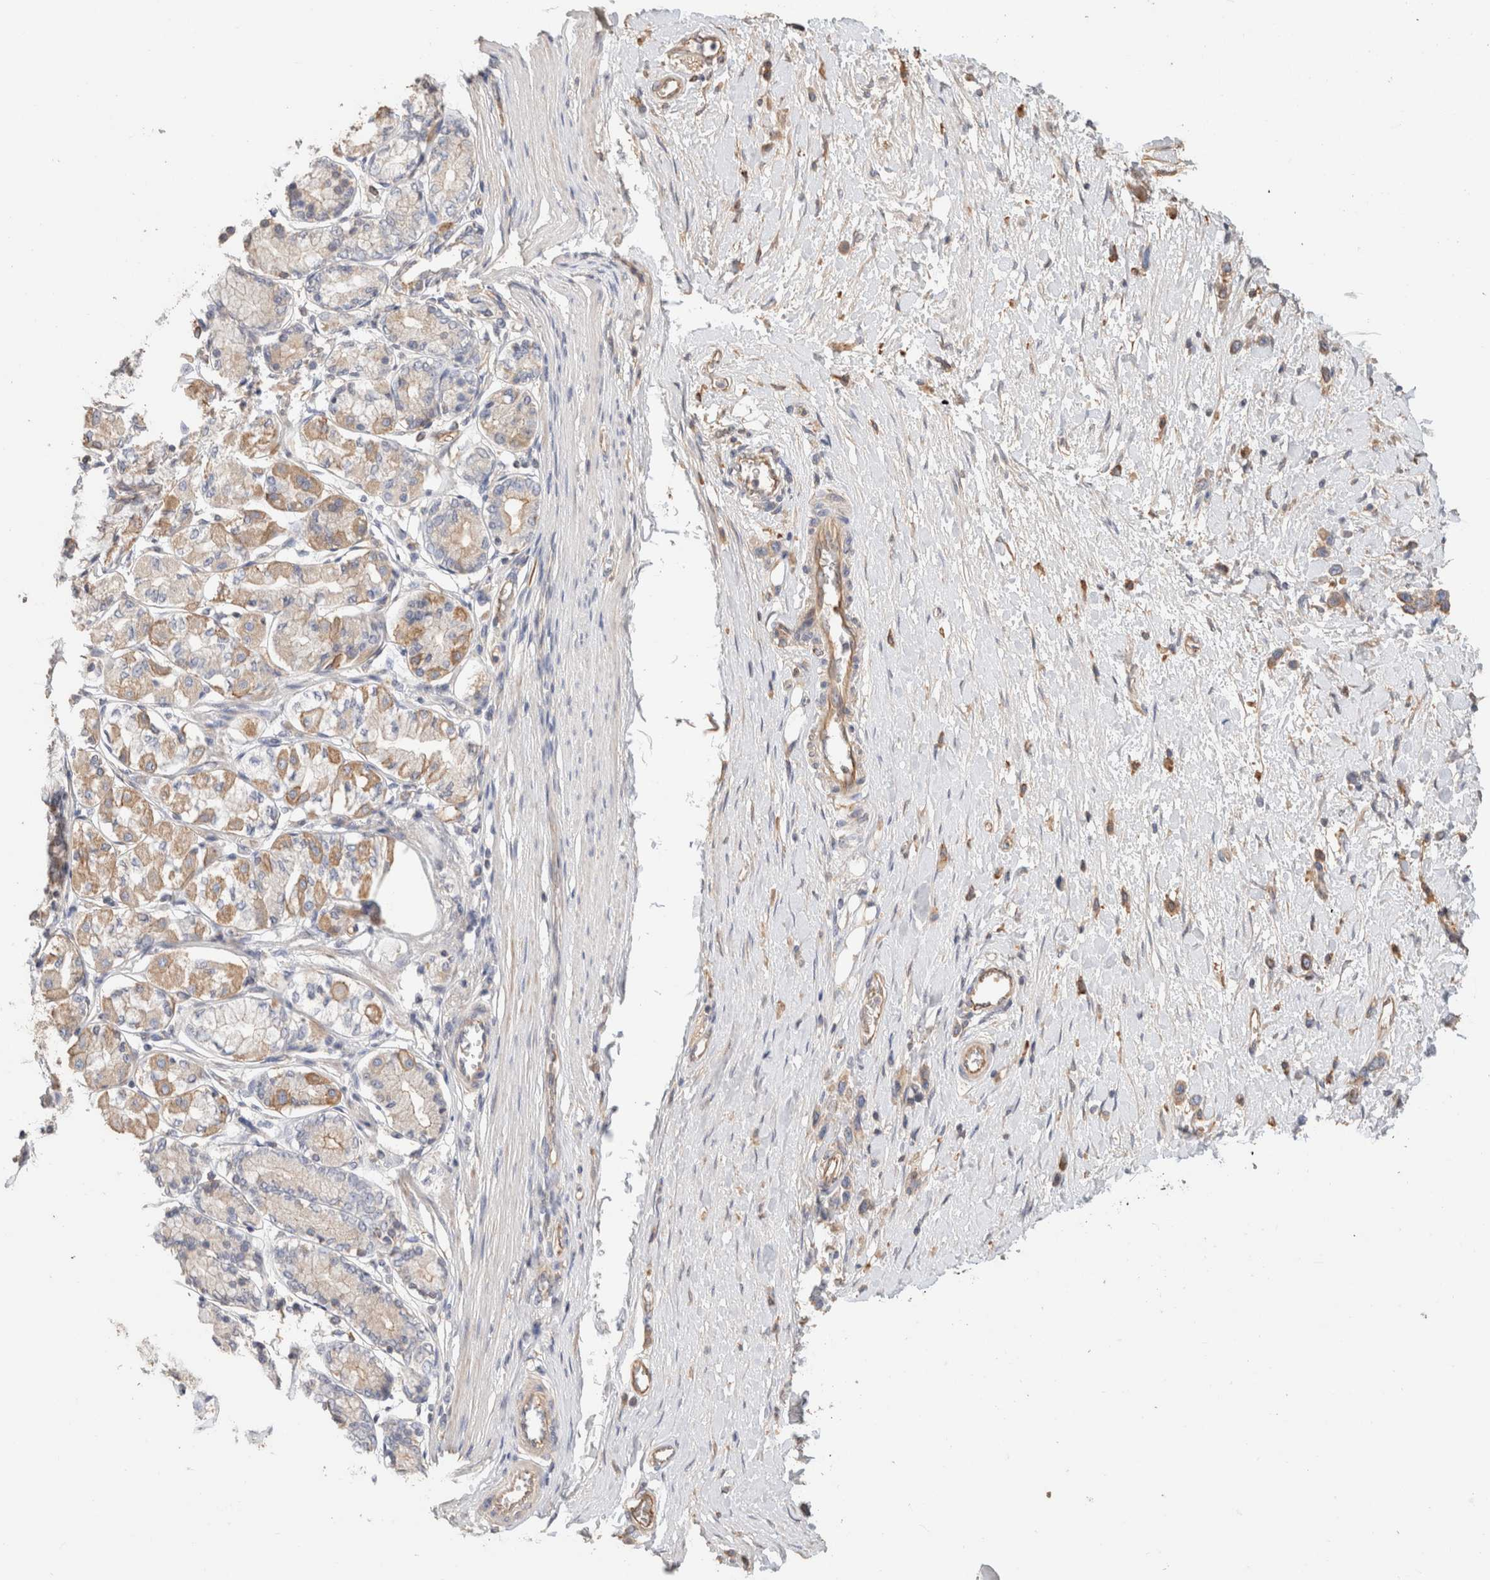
{"staining": {"intensity": "weak", "quantity": ">75%", "location": "cytoplasmic/membranous"}, "tissue": "stomach cancer", "cell_type": "Tumor cells", "image_type": "cancer", "snomed": [{"axis": "morphology", "description": "Adenocarcinoma, NOS"}, {"axis": "topography", "description": "Stomach"}], "caption": "There is low levels of weak cytoplasmic/membranous expression in tumor cells of stomach adenocarcinoma, as demonstrated by immunohistochemical staining (brown color).", "gene": "PROS1", "patient": {"sex": "female", "age": 65}}